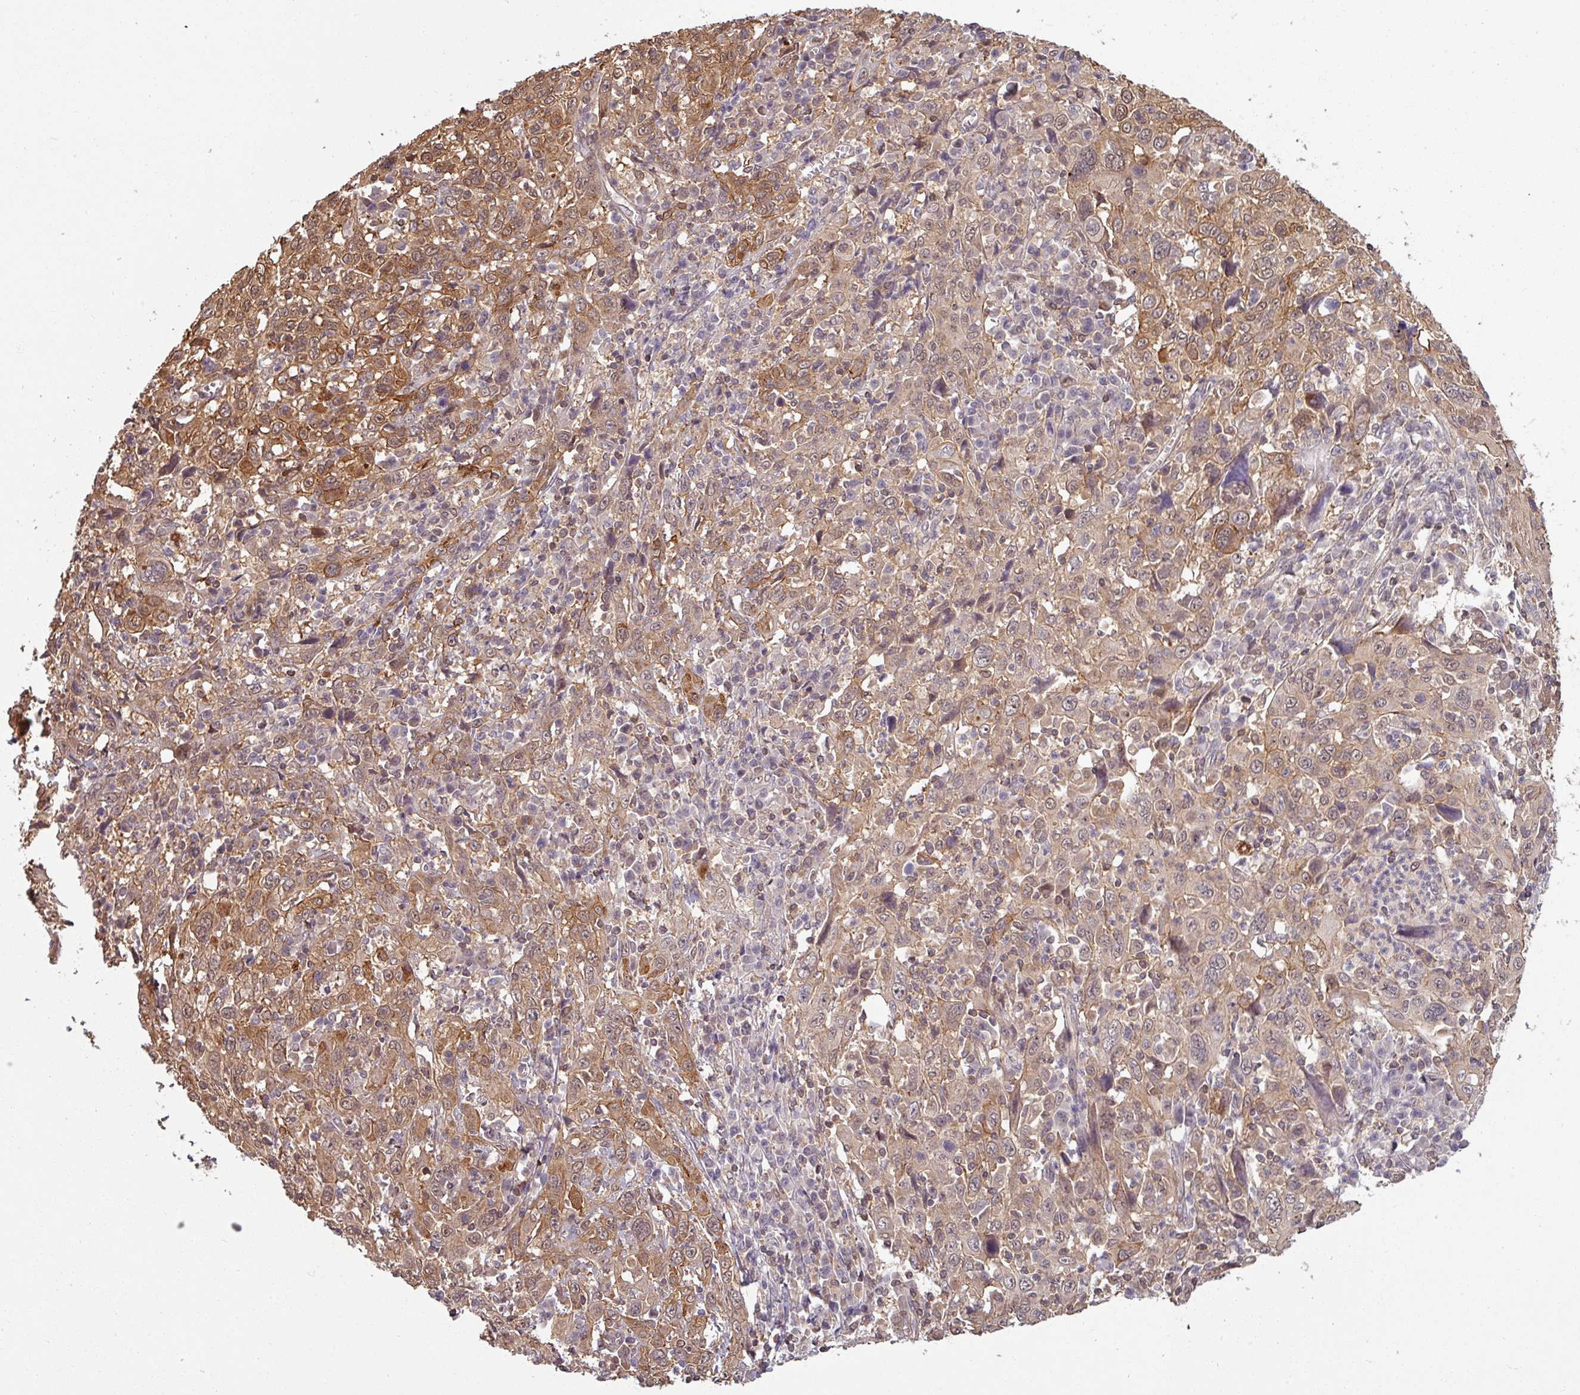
{"staining": {"intensity": "moderate", "quantity": ">75%", "location": "cytoplasmic/membranous"}, "tissue": "cervical cancer", "cell_type": "Tumor cells", "image_type": "cancer", "snomed": [{"axis": "morphology", "description": "Squamous cell carcinoma, NOS"}, {"axis": "topography", "description": "Cervix"}], "caption": "A brown stain labels moderate cytoplasmic/membranous staining of a protein in human cervical cancer tumor cells.", "gene": "TUSC3", "patient": {"sex": "female", "age": 46}}